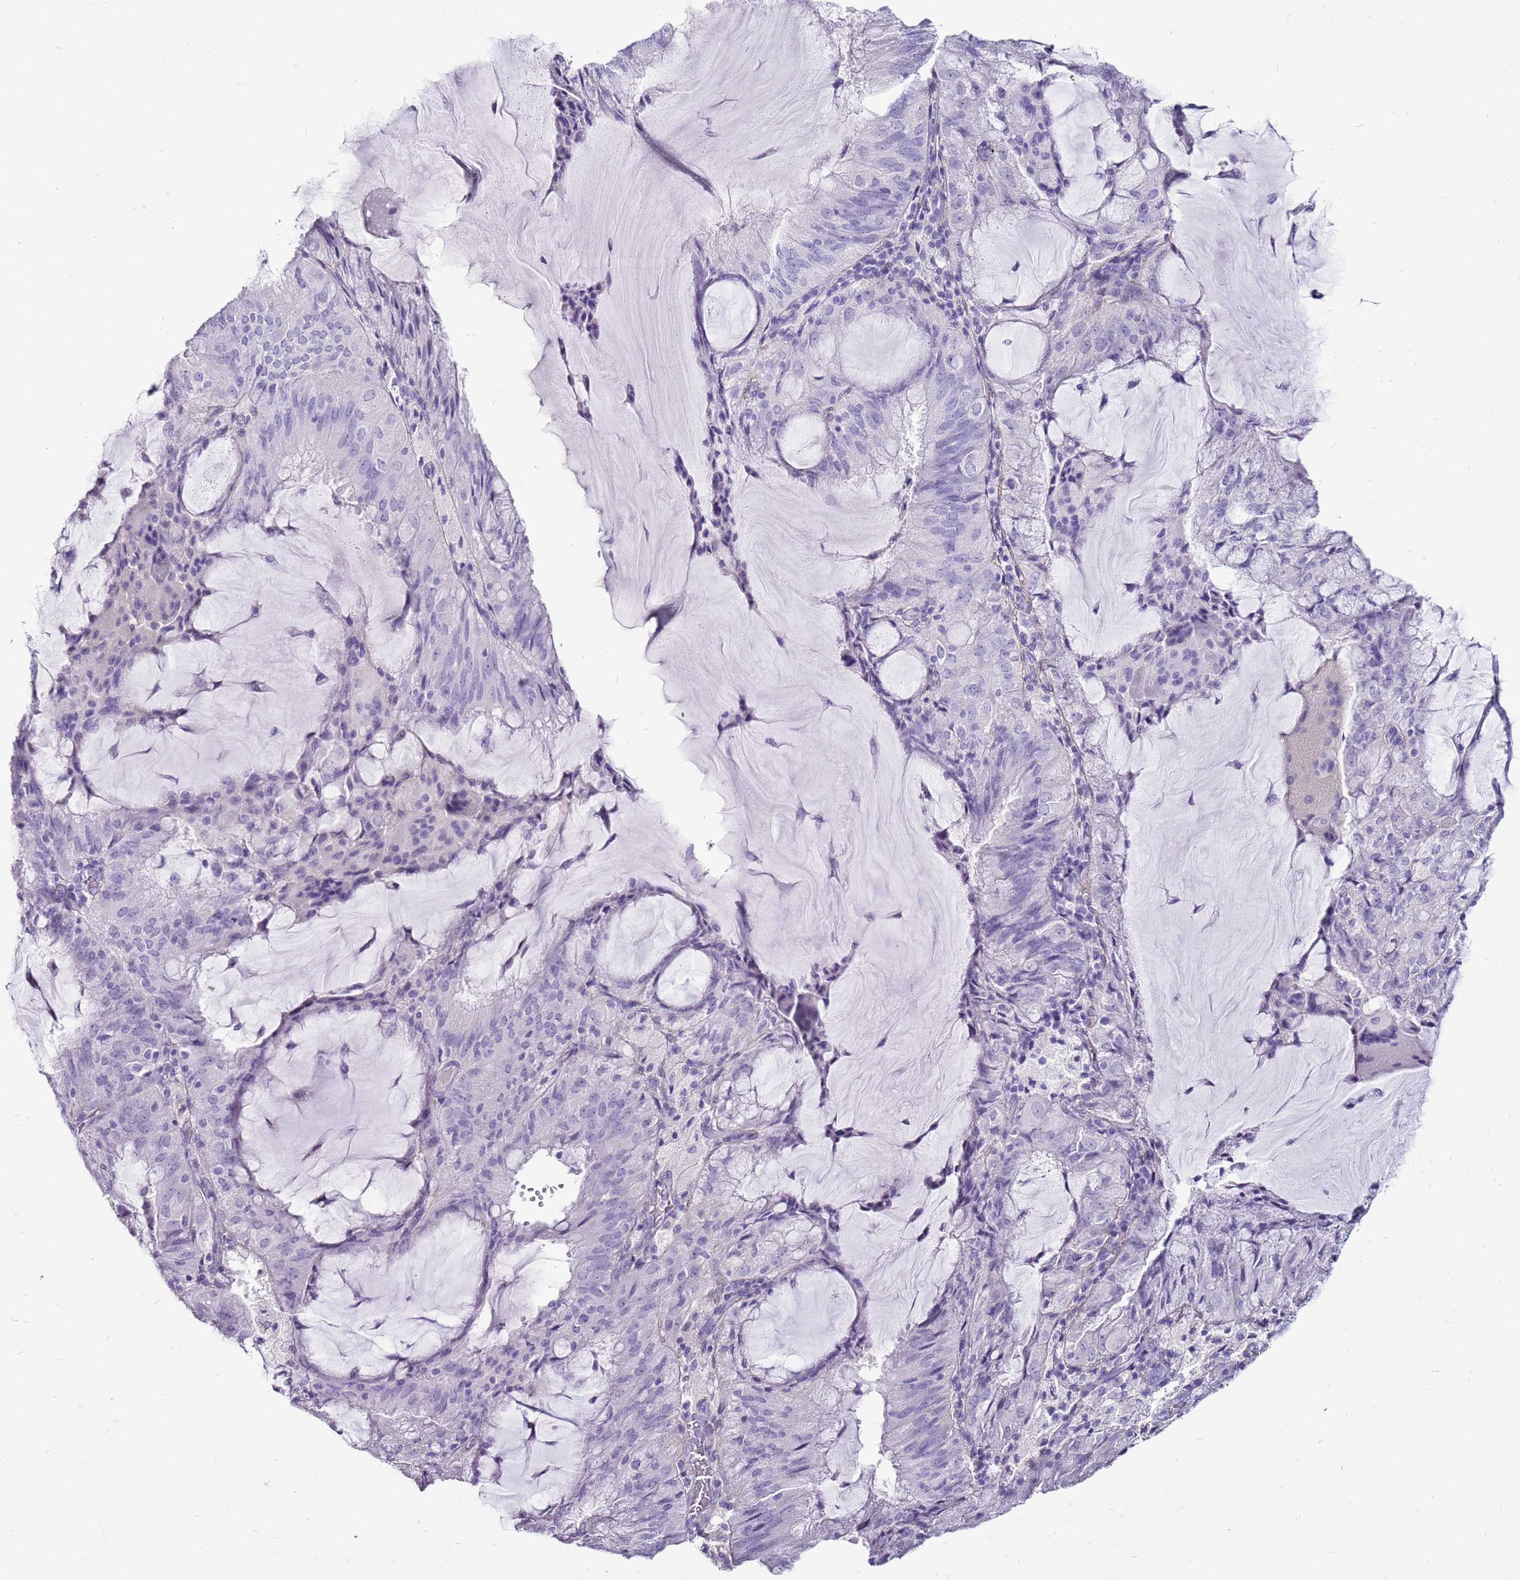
{"staining": {"intensity": "negative", "quantity": "none", "location": "none"}, "tissue": "endometrial cancer", "cell_type": "Tumor cells", "image_type": "cancer", "snomed": [{"axis": "morphology", "description": "Adenocarcinoma, NOS"}, {"axis": "topography", "description": "Endometrium"}], "caption": "Histopathology image shows no significant protein staining in tumor cells of adenocarcinoma (endometrial).", "gene": "ACSS3", "patient": {"sex": "female", "age": 81}}